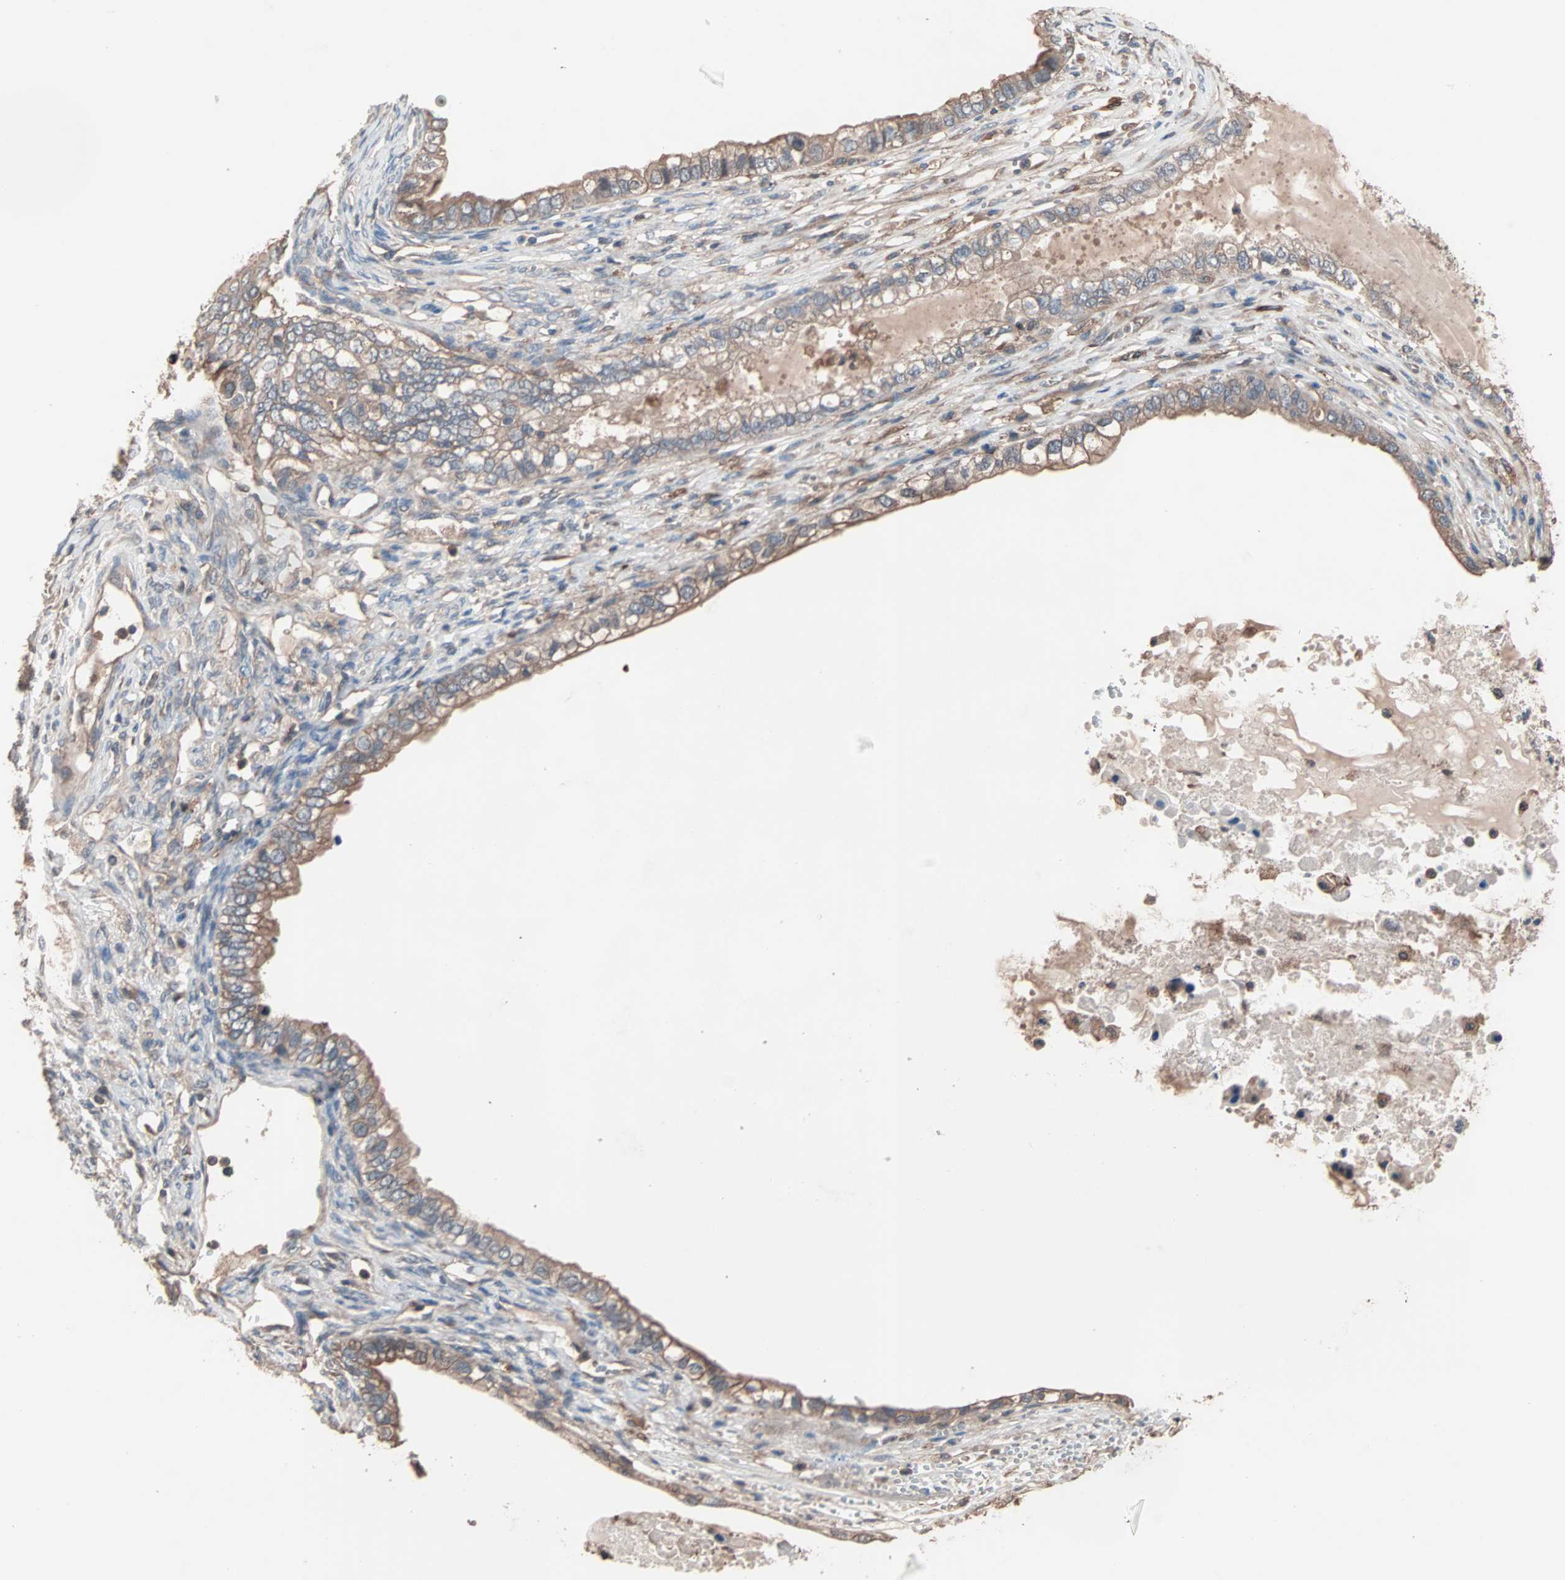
{"staining": {"intensity": "moderate", "quantity": ">75%", "location": "cytoplasmic/membranous"}, "tissue": "ovarian cancer", "cell_type": "Tumor cells", "image_type": "cancer", "snomed": [{"axis": "morphology", "description": "Cystadenocarcinoma, mucinous, NOS"}, {"axis": "topography", "description": "Ovary"}], "caption": "The photomicrograph exhibits immunohistochemical staining of ovarian cancer. There is moderate cytoplasmic/membranous positivity is identified in about >75% of tumor cells.", "gene": "ATG7", "patient": {"sex": "female", "age": 80}}